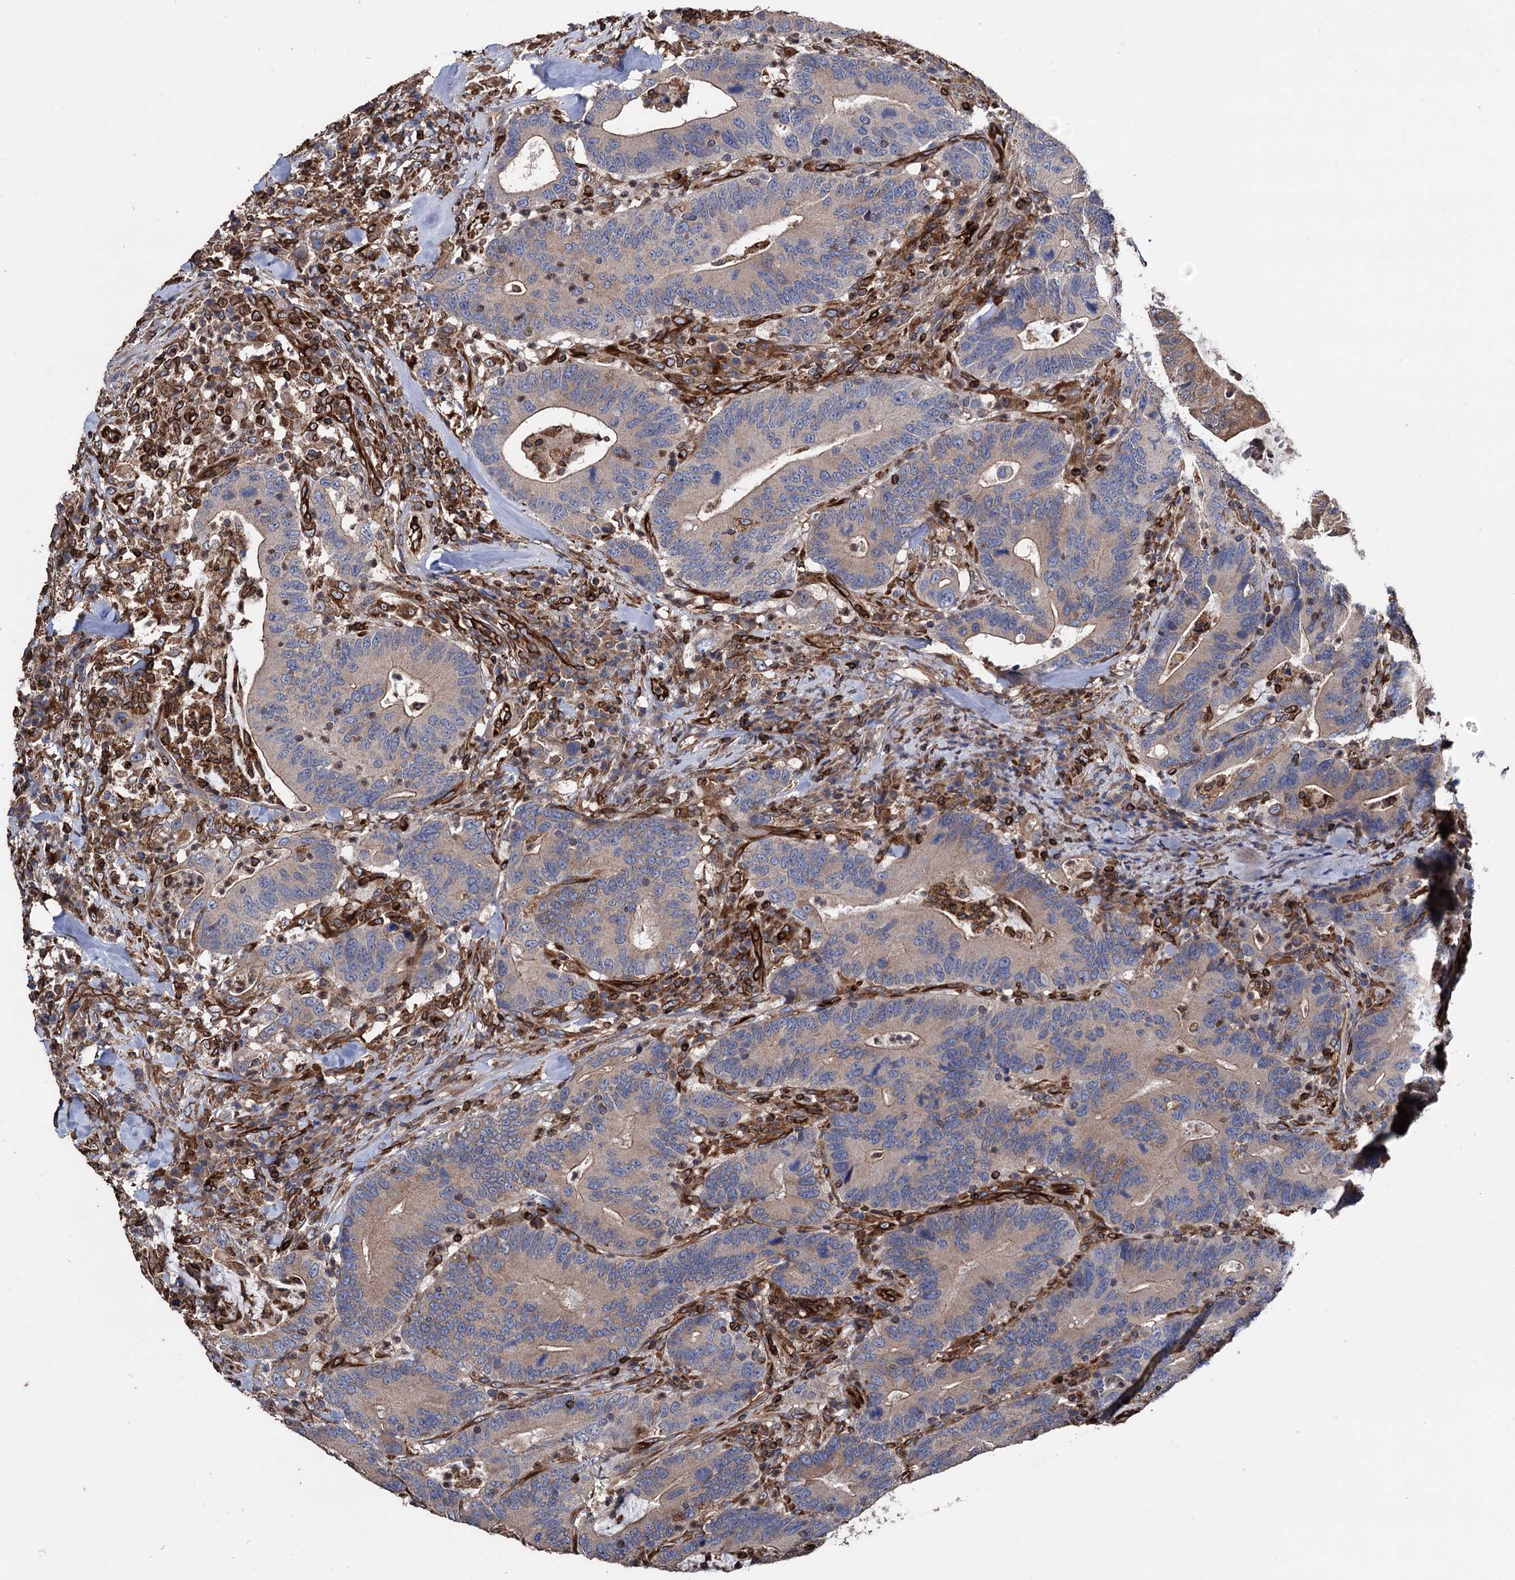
{"staining": {"intensity": "weak", "quantity": "25%-75%", "location": "cytoplasmic/membranous"}, "tissue": "colorectal cancer", "cell_type": "Tumor cells", "image_type": "cancer", "snomed": [{"axis": "morphology", "description": "Adenocarcinoma, NOS"}, {"axis": "topography", "description": "Colon"}], "caption": "Tumor cells show low levels of weak cytoplasmic/membranous staining in approximately 25%-75% of cells in colorectal adenocarcinoma. (DAB (3,3'-diaminobenzidine) = brown stain, brightfield microscopy at high magnification).", "gene": "STING1", "patient": {"sex": "female", "age": 66}}